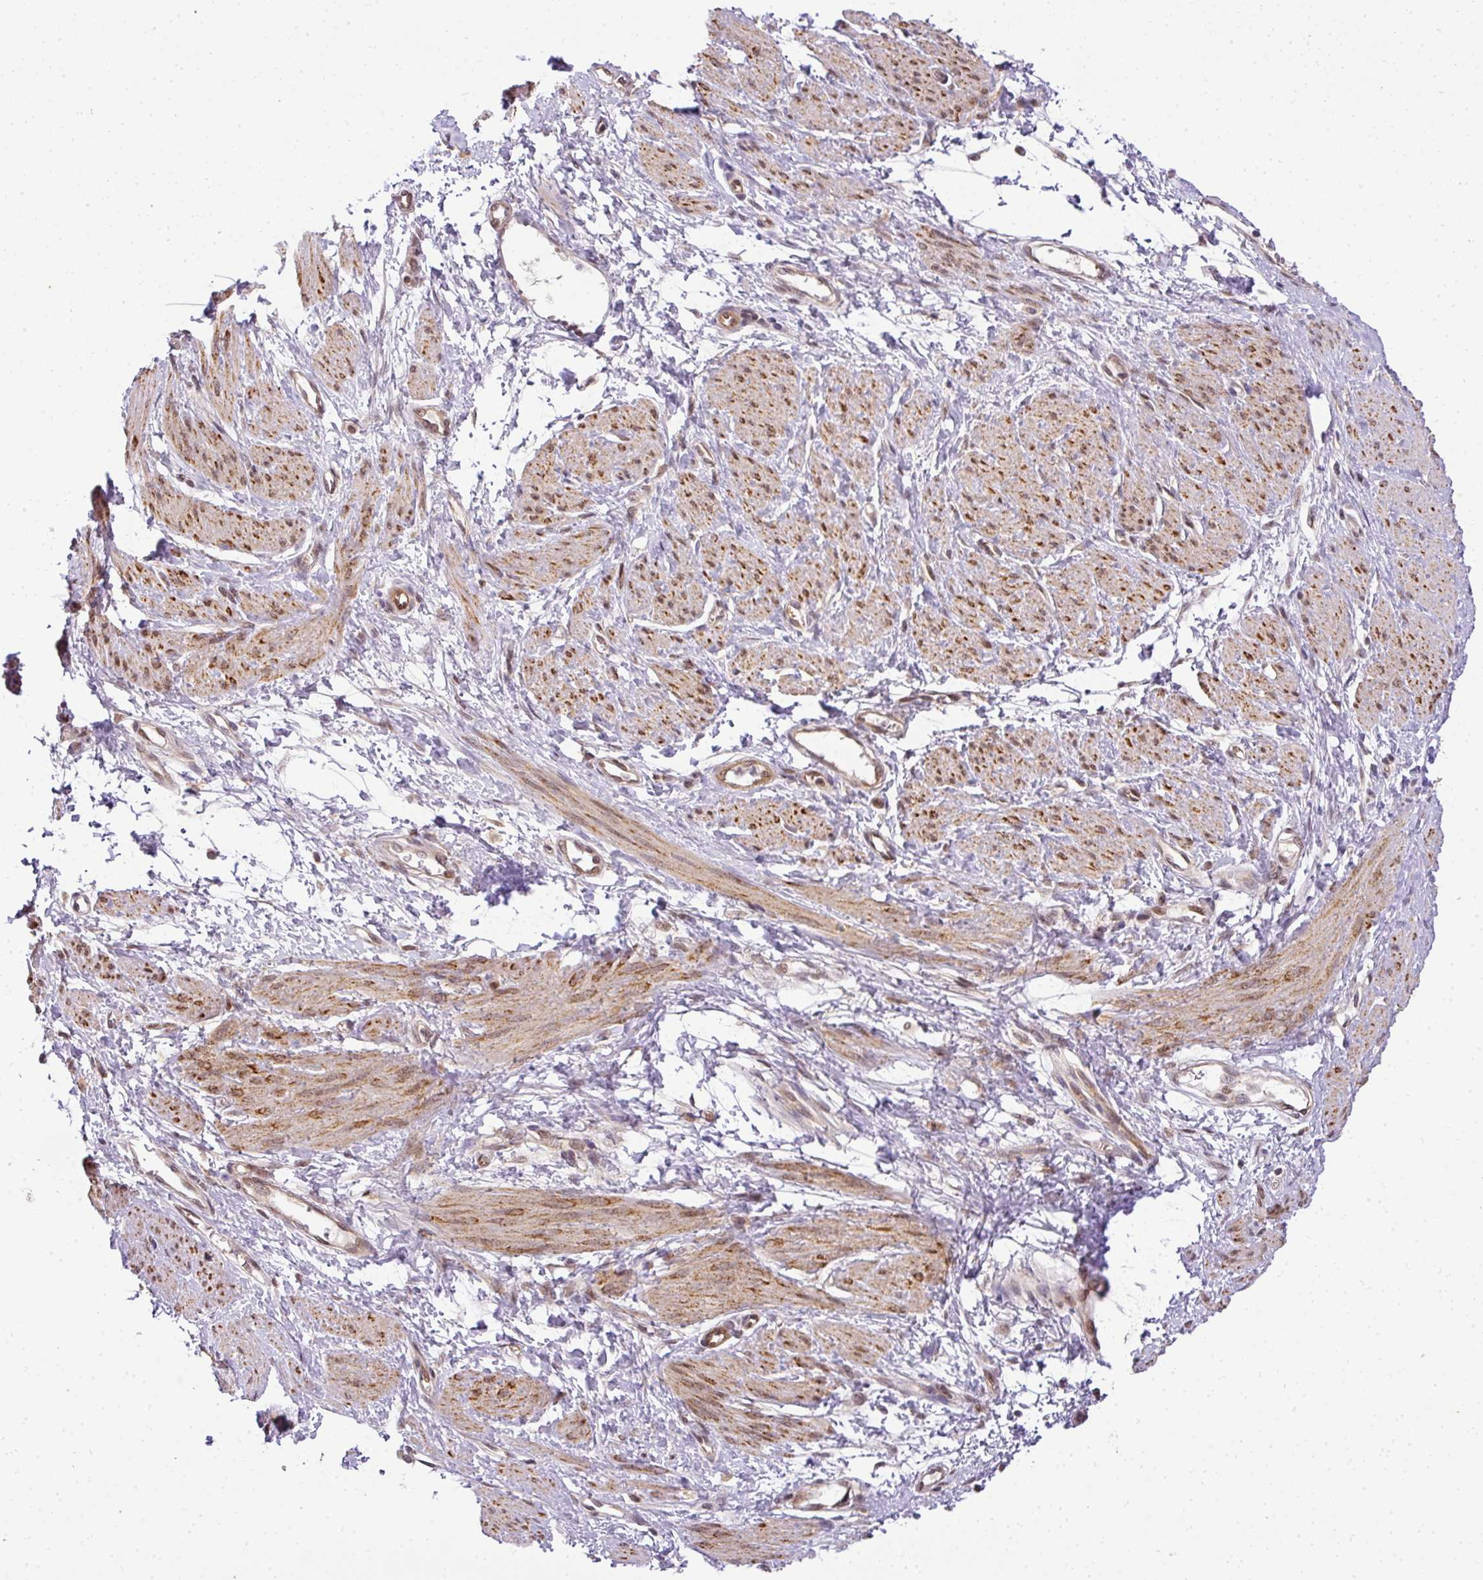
{"staining": {"intensity": "moderate", "quantity": ">75%", "location": "cytoplasmic/membranous,nuclear"}, "tissue": "smooth muscle", "cell_type": "Smooth muscle cells", "image_type": "normal", "snomed": [{"axis": "morphology", "description": "Normal tissue, NOS"}, {"axis": "topography", "description": "Smooth muscle"}, {"axis": "topography", "description": "Uterus"}], "caption": "IHC histopathology image of benign smooth muscle: human smooth muscle stained using immunohistochemistry exhibits medium levels of moderate protein expression localized specifically in the cytoplasmic/membranous,nuclear of smooth muscle cells, appearing as a cytoplasmic/membranous,nuclear brown color.", "gene": "C1orf226", "patient": {"sex": "female", "age": 39}}